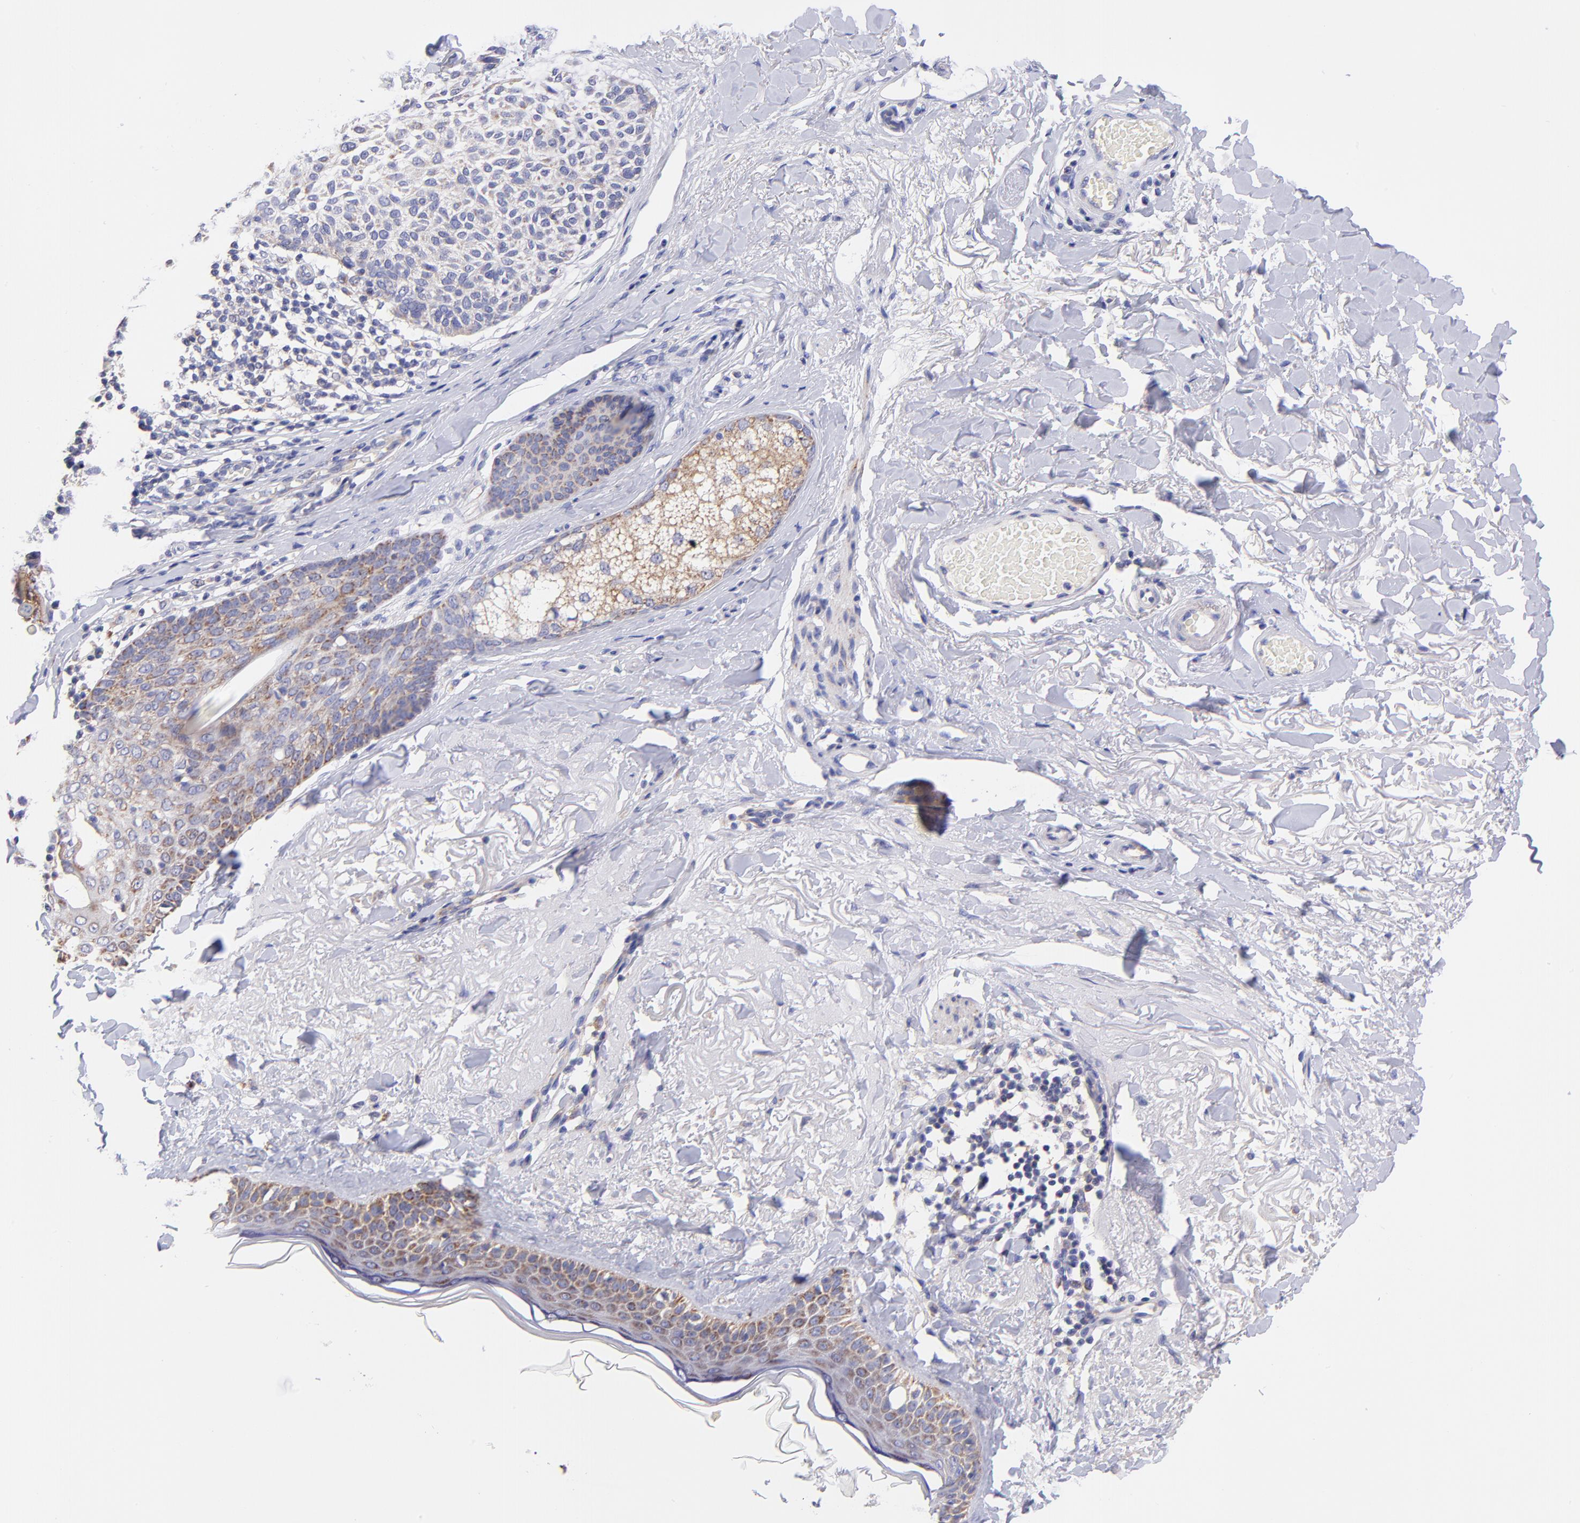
{"staining": {"intensity": "weak", "quantity": "<25%", "location": "cytoplasmic/membranous"}, "tissue": "skin cancer", "cell_type": "Tumor cells", "image_type": "cancer", "snomed": [{"axis": "morphology", "description": "Normal tissue, NOS"}, {"axis": "morphology", "description": "Basal cell carcinoma"}, {"axis": "topography", "description": "Skin"}], "caption": "Basal cell carcinoma (skin) was stained to show a protein in brown. There is no significant expression in tumor cells.", "gene": "NDUFB7", "patient": {"sex": "female", "age": 70}}